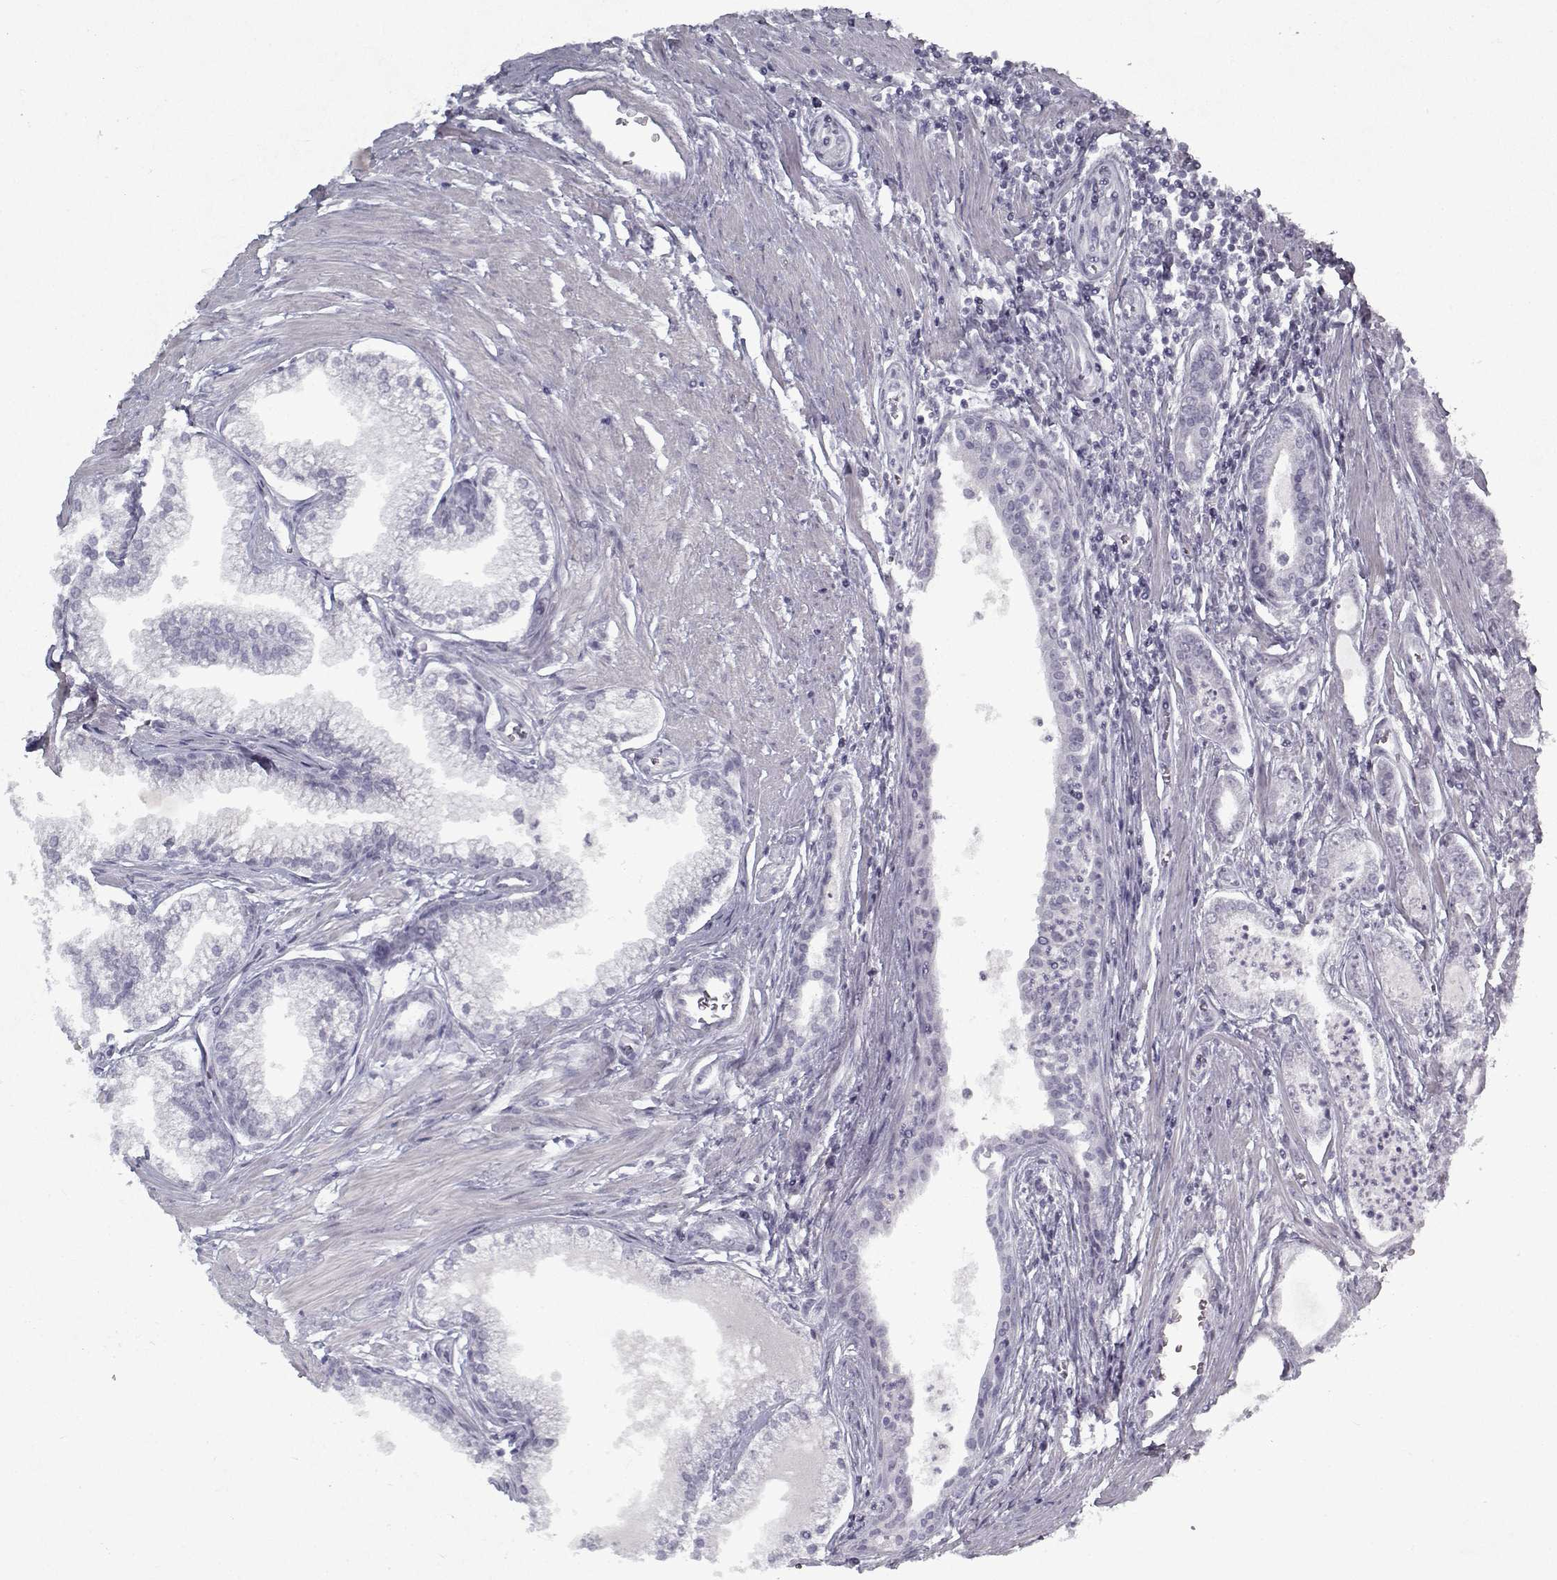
{"staining": {"intensity": "negative", "quantity": "none", "location": "none"}, "tissue": "prostate cancer", "cell_type": "Tumor cells", "image_type": "cancer", "snomed": [{"axis": "morphology", "description": "Adenocarcinoma, NOS"}, {"axis": "topography", "description": "Prostate"}], "caption": "Prostate cancer was stained to show a protein in brown. There is no significant positivity in tumor cells.", "gene": "RNF32", "patient": {"sex": "male", "age": 71}}